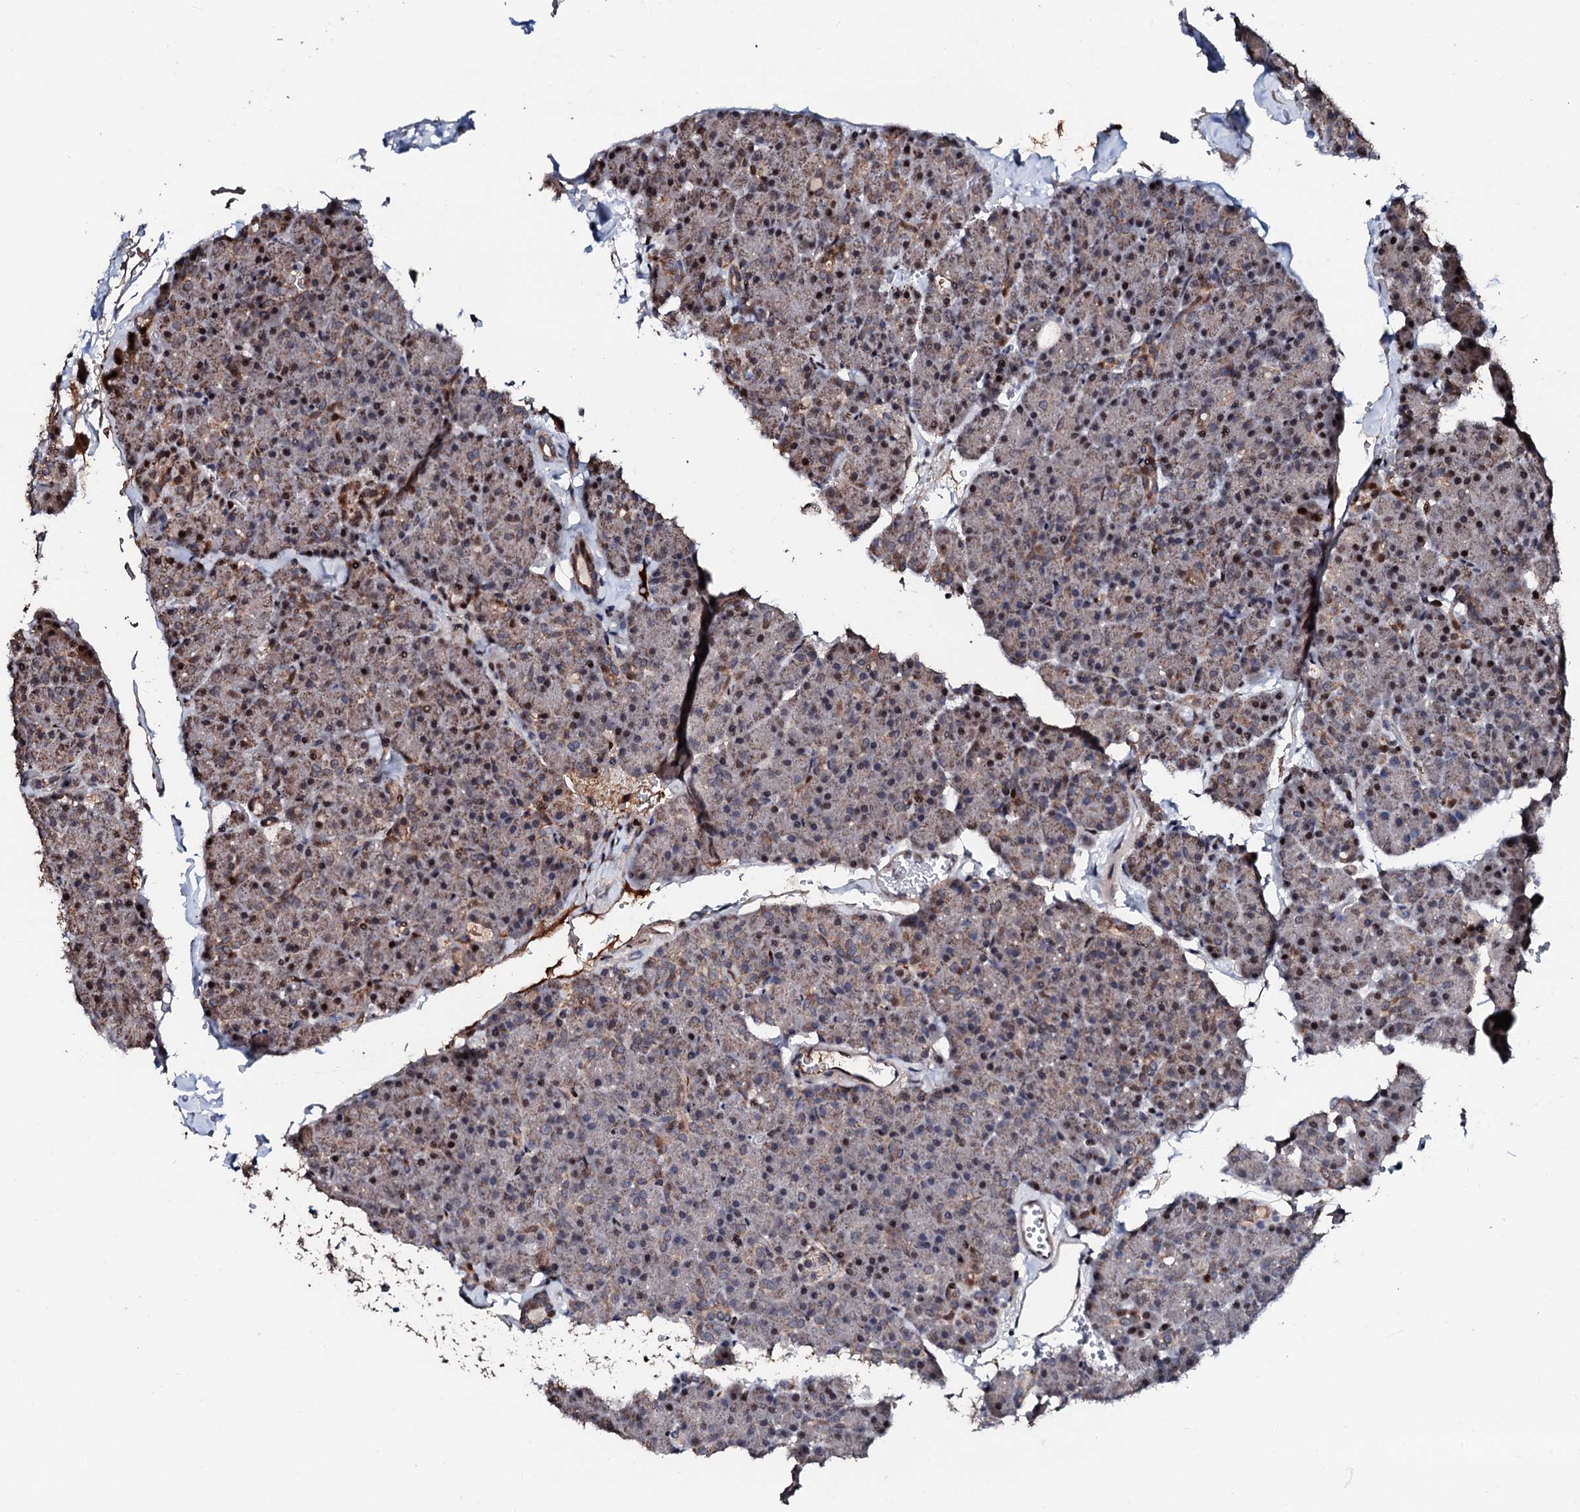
{"staining": {"intensity": "moderate", "quantity": "<25%", "location": "cytoplasmic/membranous,nuclear"}, "tissue": "pancreas", "cell_type": "Exocrine glandular cells", "image_type": "normal", "snomed": [{"axis": "morphology", "description": "Normal tissue, NOS"}, {"axis": "topography", "description": "Pancreas"}], "caption": "Human pancreas stained with a brown dye demonstrates moderate cytoplasmic/membranous,nuclear positive positivity in approximately <25% of exocrine glandular cells.", "gene": "KIF18A", "patient": {"sex": "male", "age": 36}}